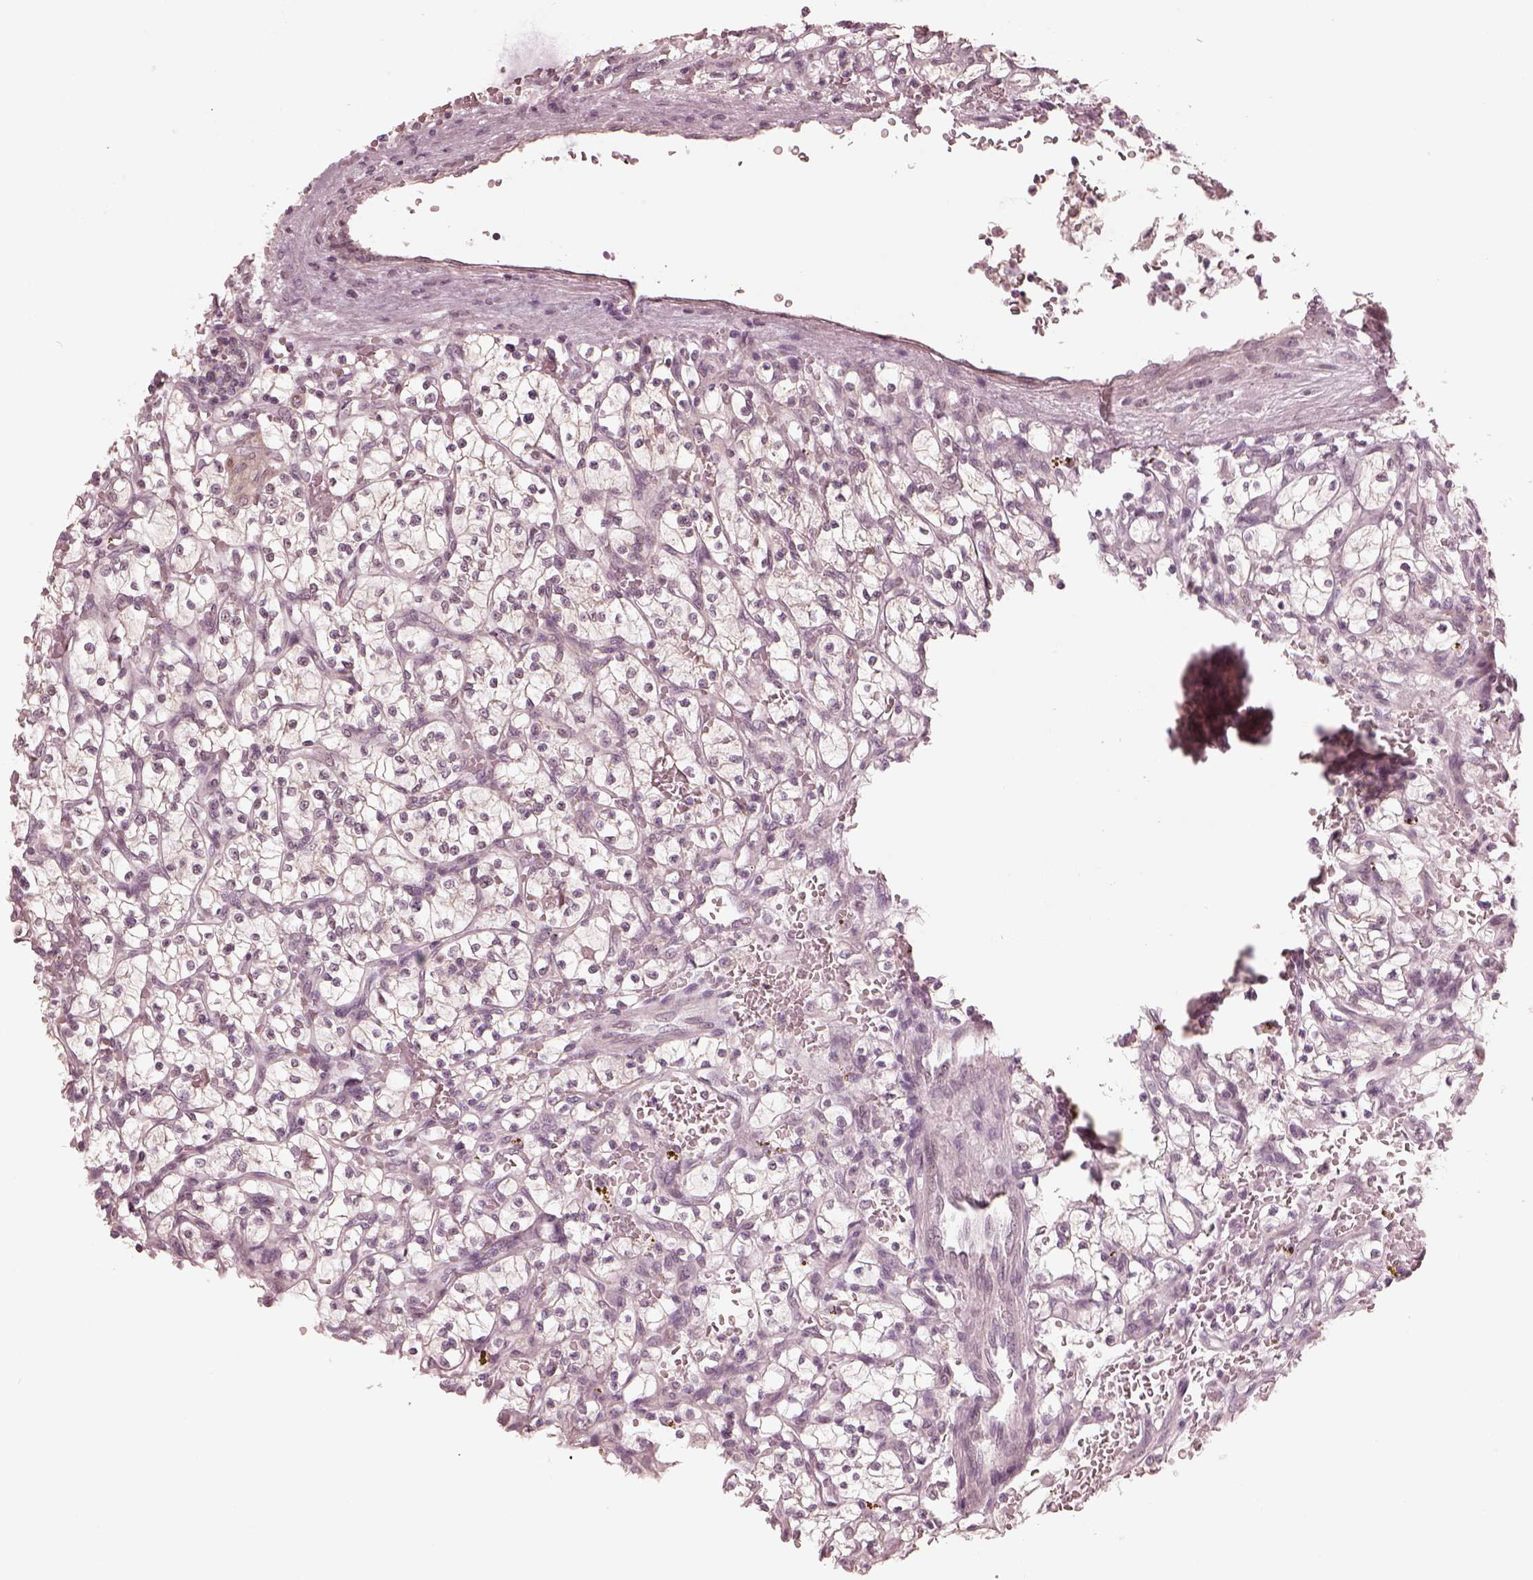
{"staining": {"intensity": "negative", "quantity": "none", "location": "none"}, "tissue": "renal cancer", "cell_type": "Tumor cells", "image_type": "cancer", "snomed": [{"axis": "morphology", "description": "Adenocarcinoma, NOS"}, {"axis": "topography", "description": "Kidney"}], "caption": "IHC photomicrograph of neoplastic tissue: renal adenocarcinoma stained with DAB demonstrates no significant protein staining in tumor cells.", "gene": "IQCB1", "patient": {"sex": "female", "age": 64}}